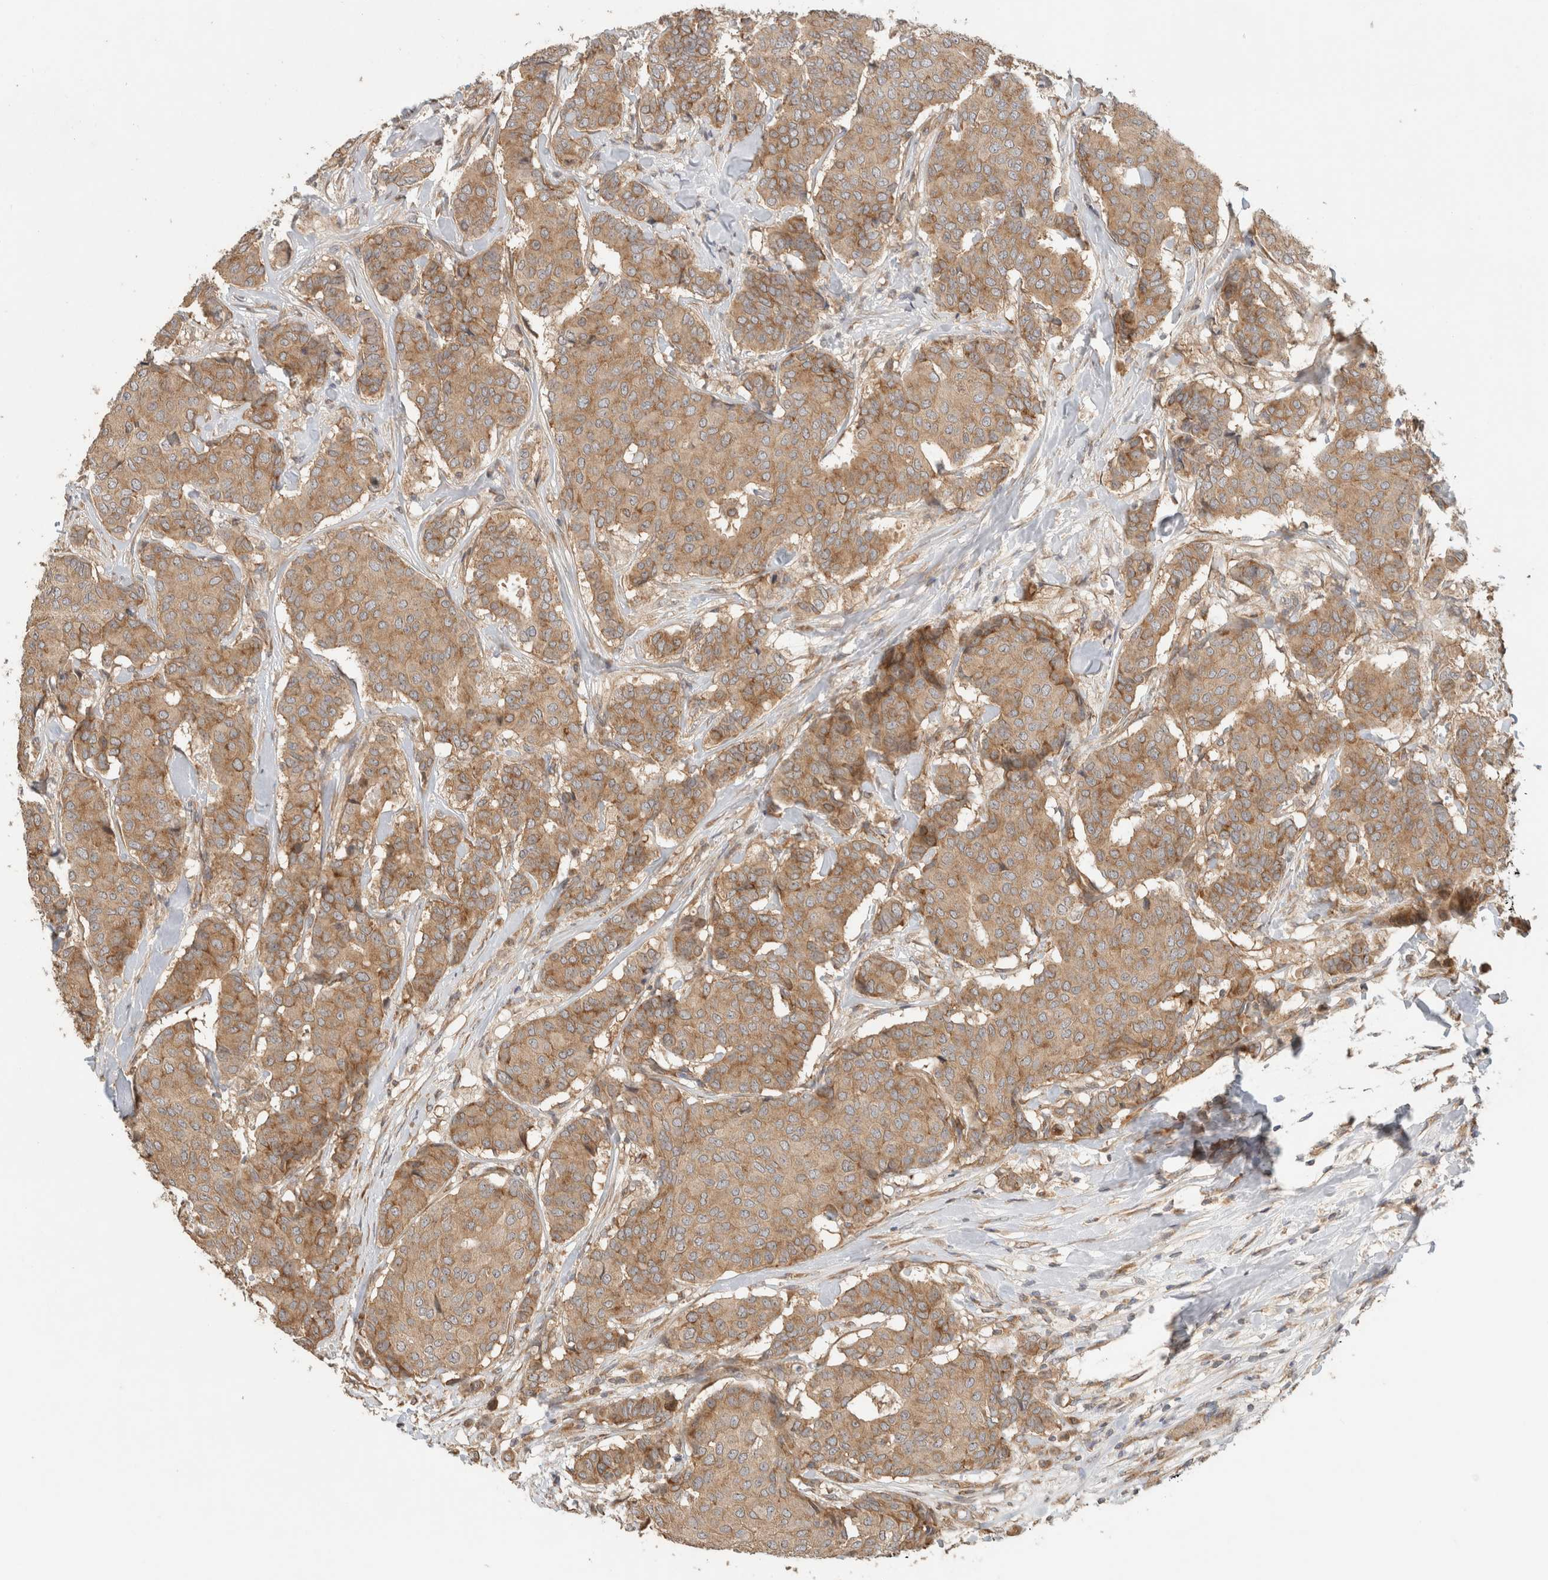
{"staining": {"intensity": "moderate", "quantity": ">75%", "location": "cytoplasmic/membranous"}, "tissue": "breast cancer", "cell_type": "Tumor cells", "image_type": "cancer", "snomed": [{"axis": "morphology", "description": "Duct carcinoma"}, {"axis": "topography", "description": "Breast"}], "caption": "A high-resolution micrograph shows immunohistochemistry staining of intraductal carcinoma (breast), which reveals moderate cytoplasmic/membranous staining in approximately >75% of tumor cells.", "gene": "PUM1", "patient": {"sex": "female", "age": 75}}